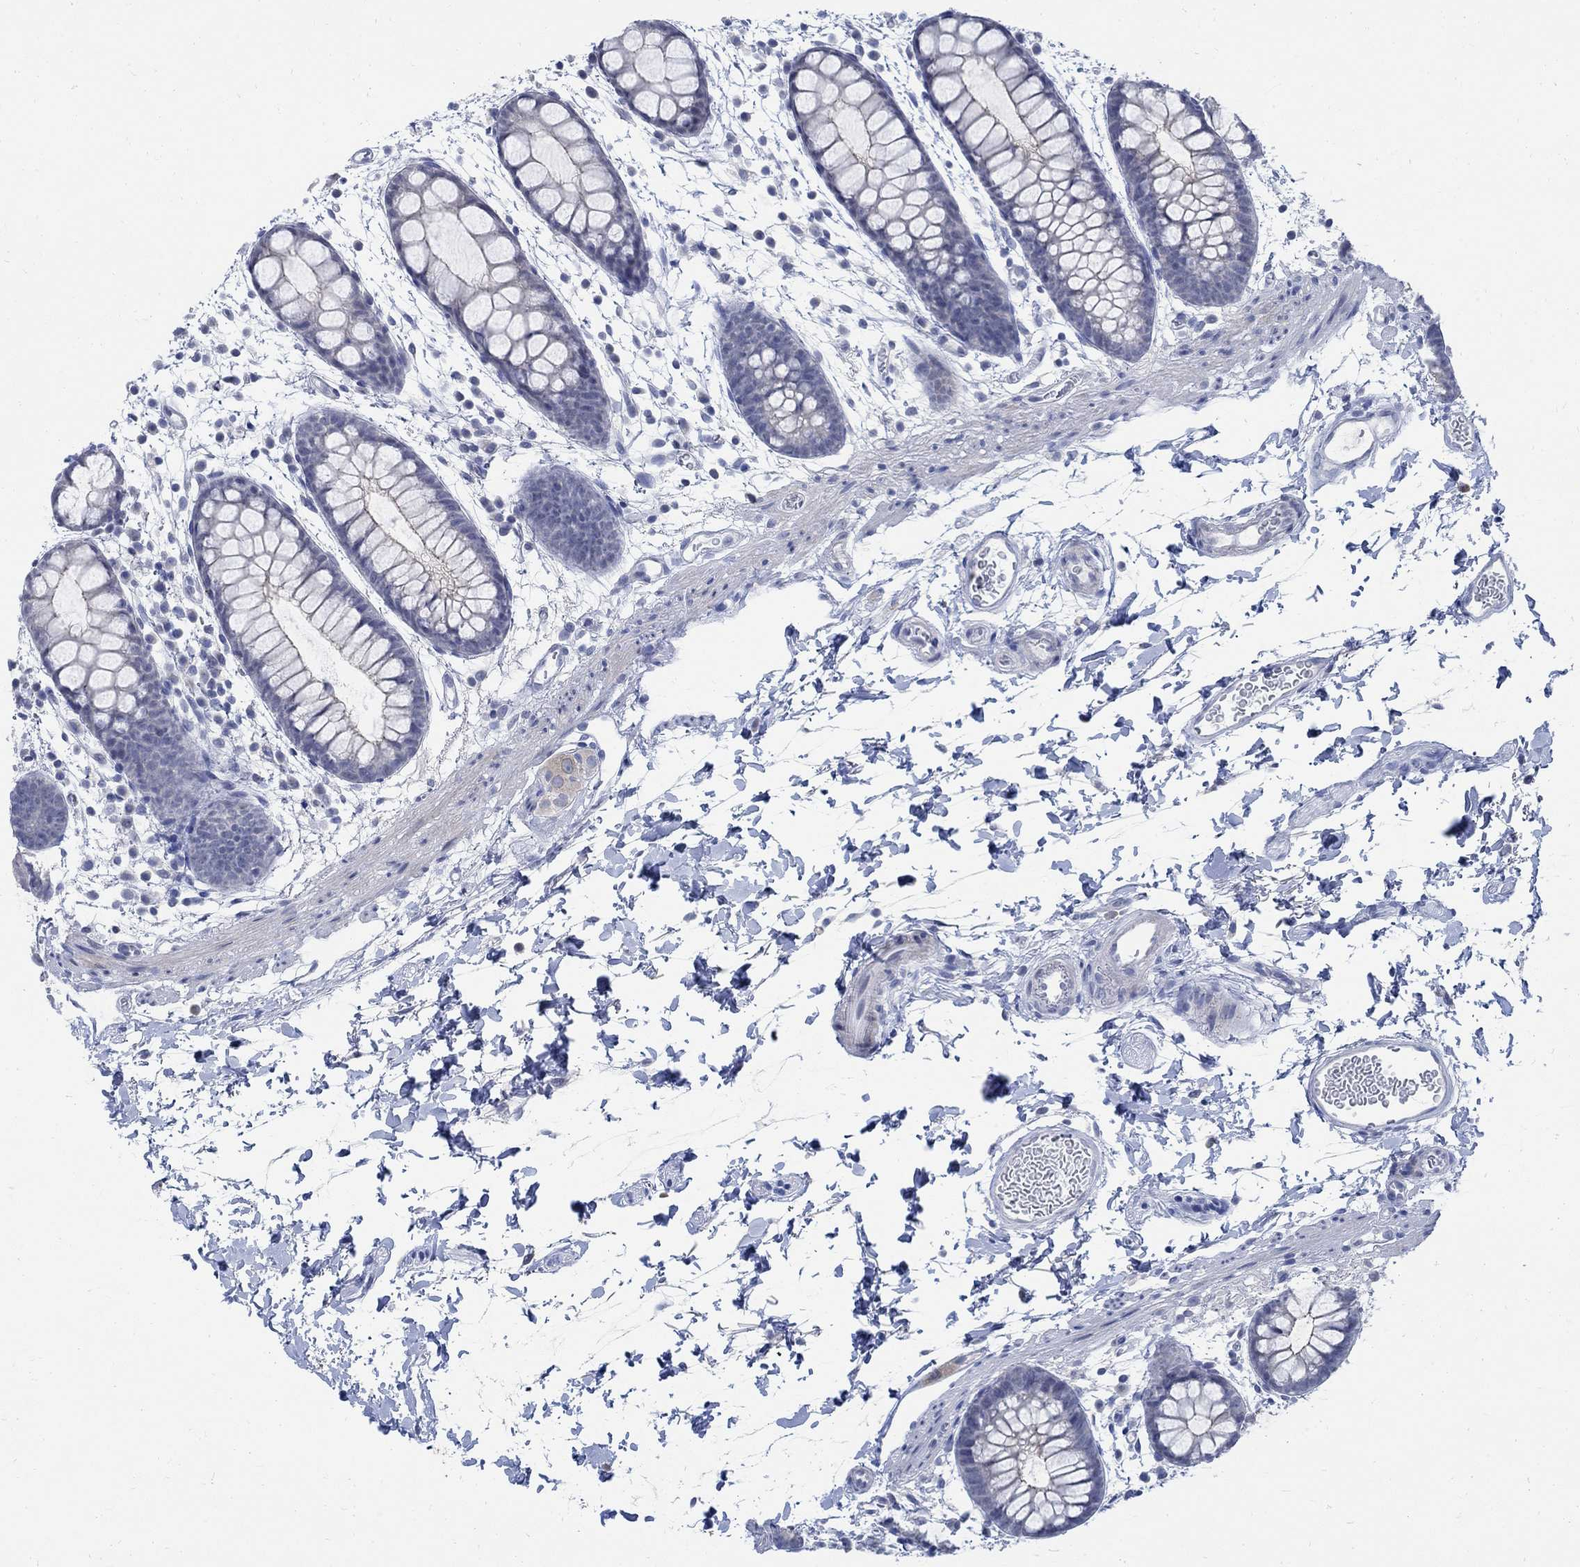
{"staining": {"intensity": "negative", "quantity": "none", "location": "none"}, "tissue": "rectum", "cell_type": "Glandular cells", "image_type": "normal", "snomed": [{"axis": "morphology", "description": "Normal tissue, NOS"}, {"axis": "topography", "description": "Rectum"}], "caption": "This is a photomicrograph of immunohistochemistry staining of benign rectum, which shows no positivity in glandular cells. The staining is performed using DAB (3,3'-diaminobenzidine) brown chromogen with nuclei counter-stained in using hematoxylin.", "gene": "CAMK2N1", "patient": {"sex": "male", "age": 57}}